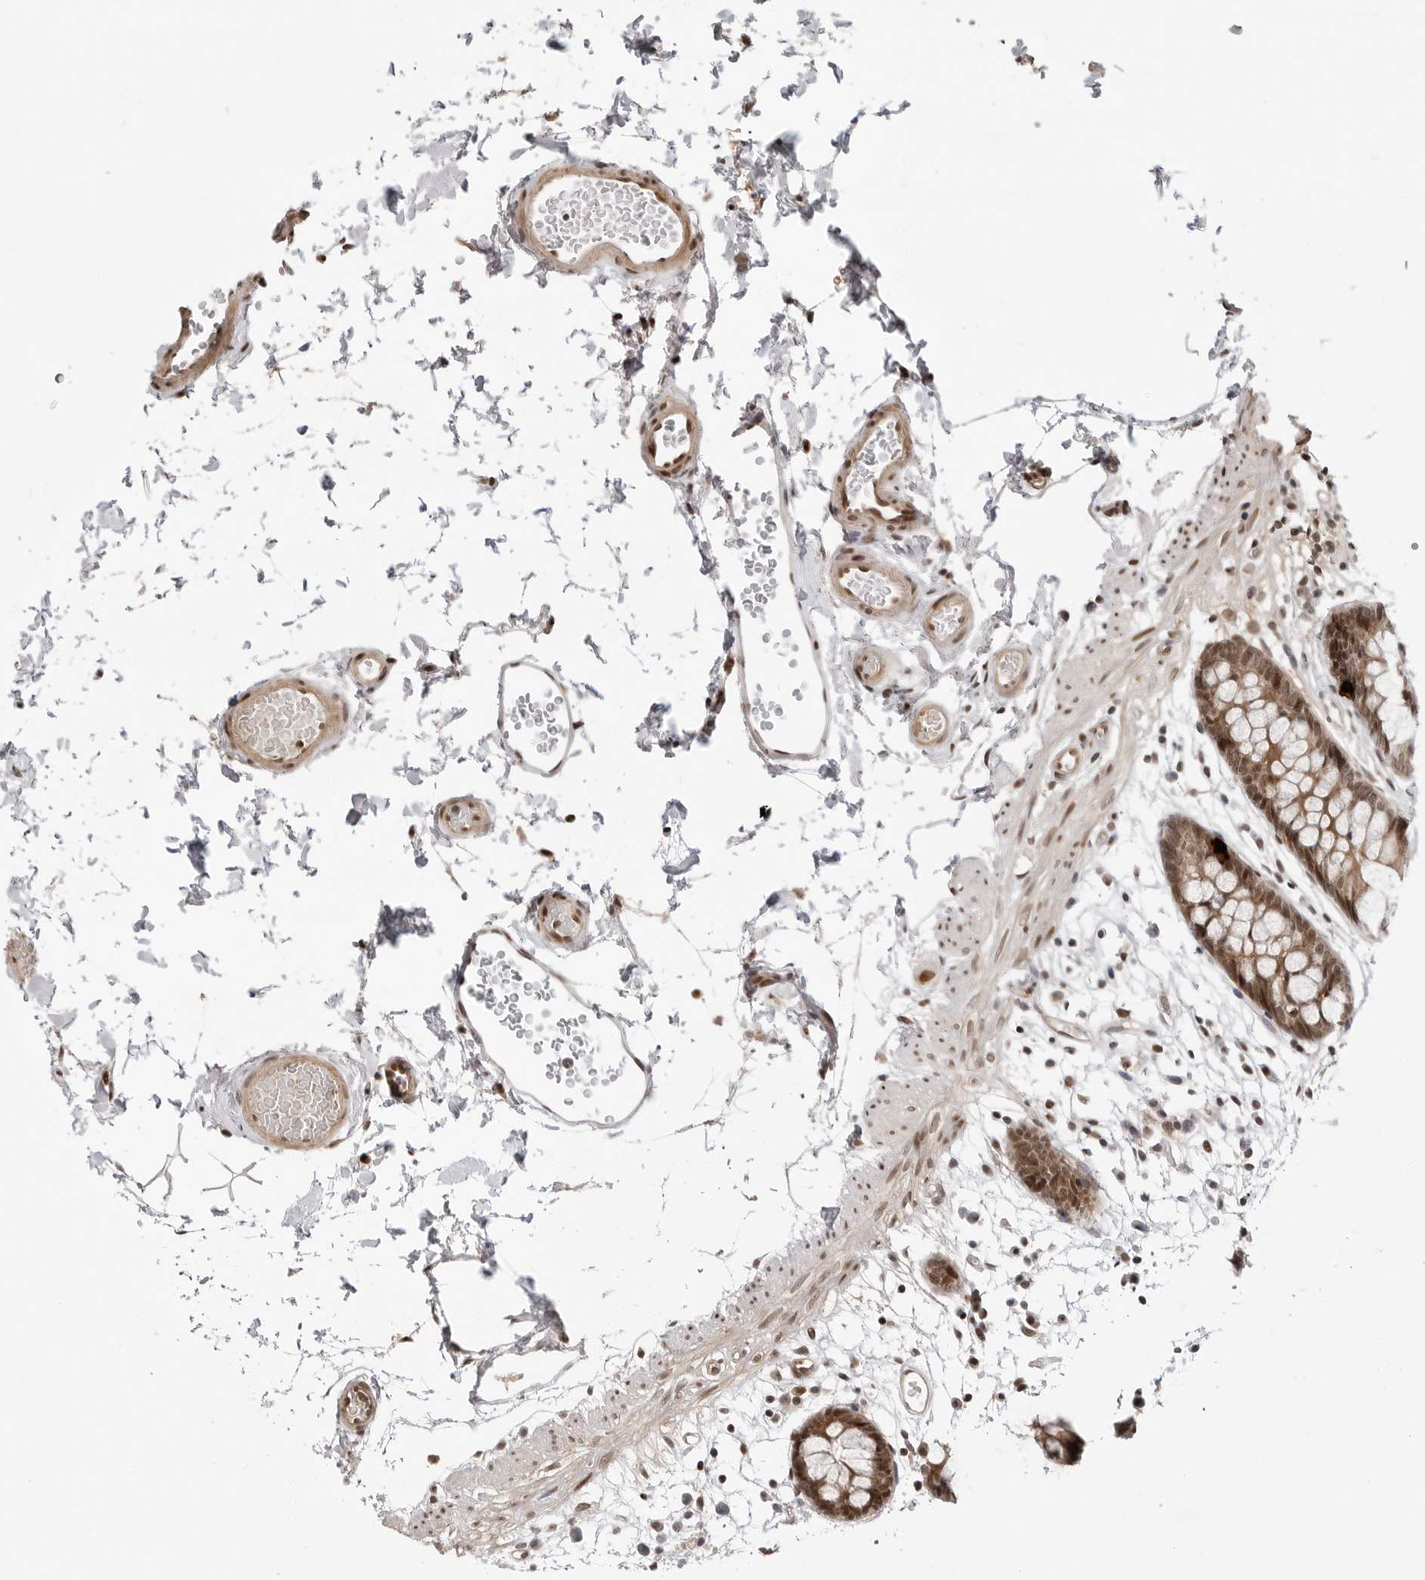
{"staining": {"intensity": "moderate", "quantity": ">75%", "location": "nuclear"}, "tissue": "colon", "cell_type": "Endothelial cells", "image_type": "normal", "snomed": [{"axis": "morphology", "description": "Normal tissue, NOS"}, {"axis": "topography", "description": "Colon"}], "caption": "A medium amount of moderate nuclear positivity is seen in approximately >75% of endothelial cells in normal colon.", "gene": "C8orf33", "patient": {"sex": "male", "age": 56}}